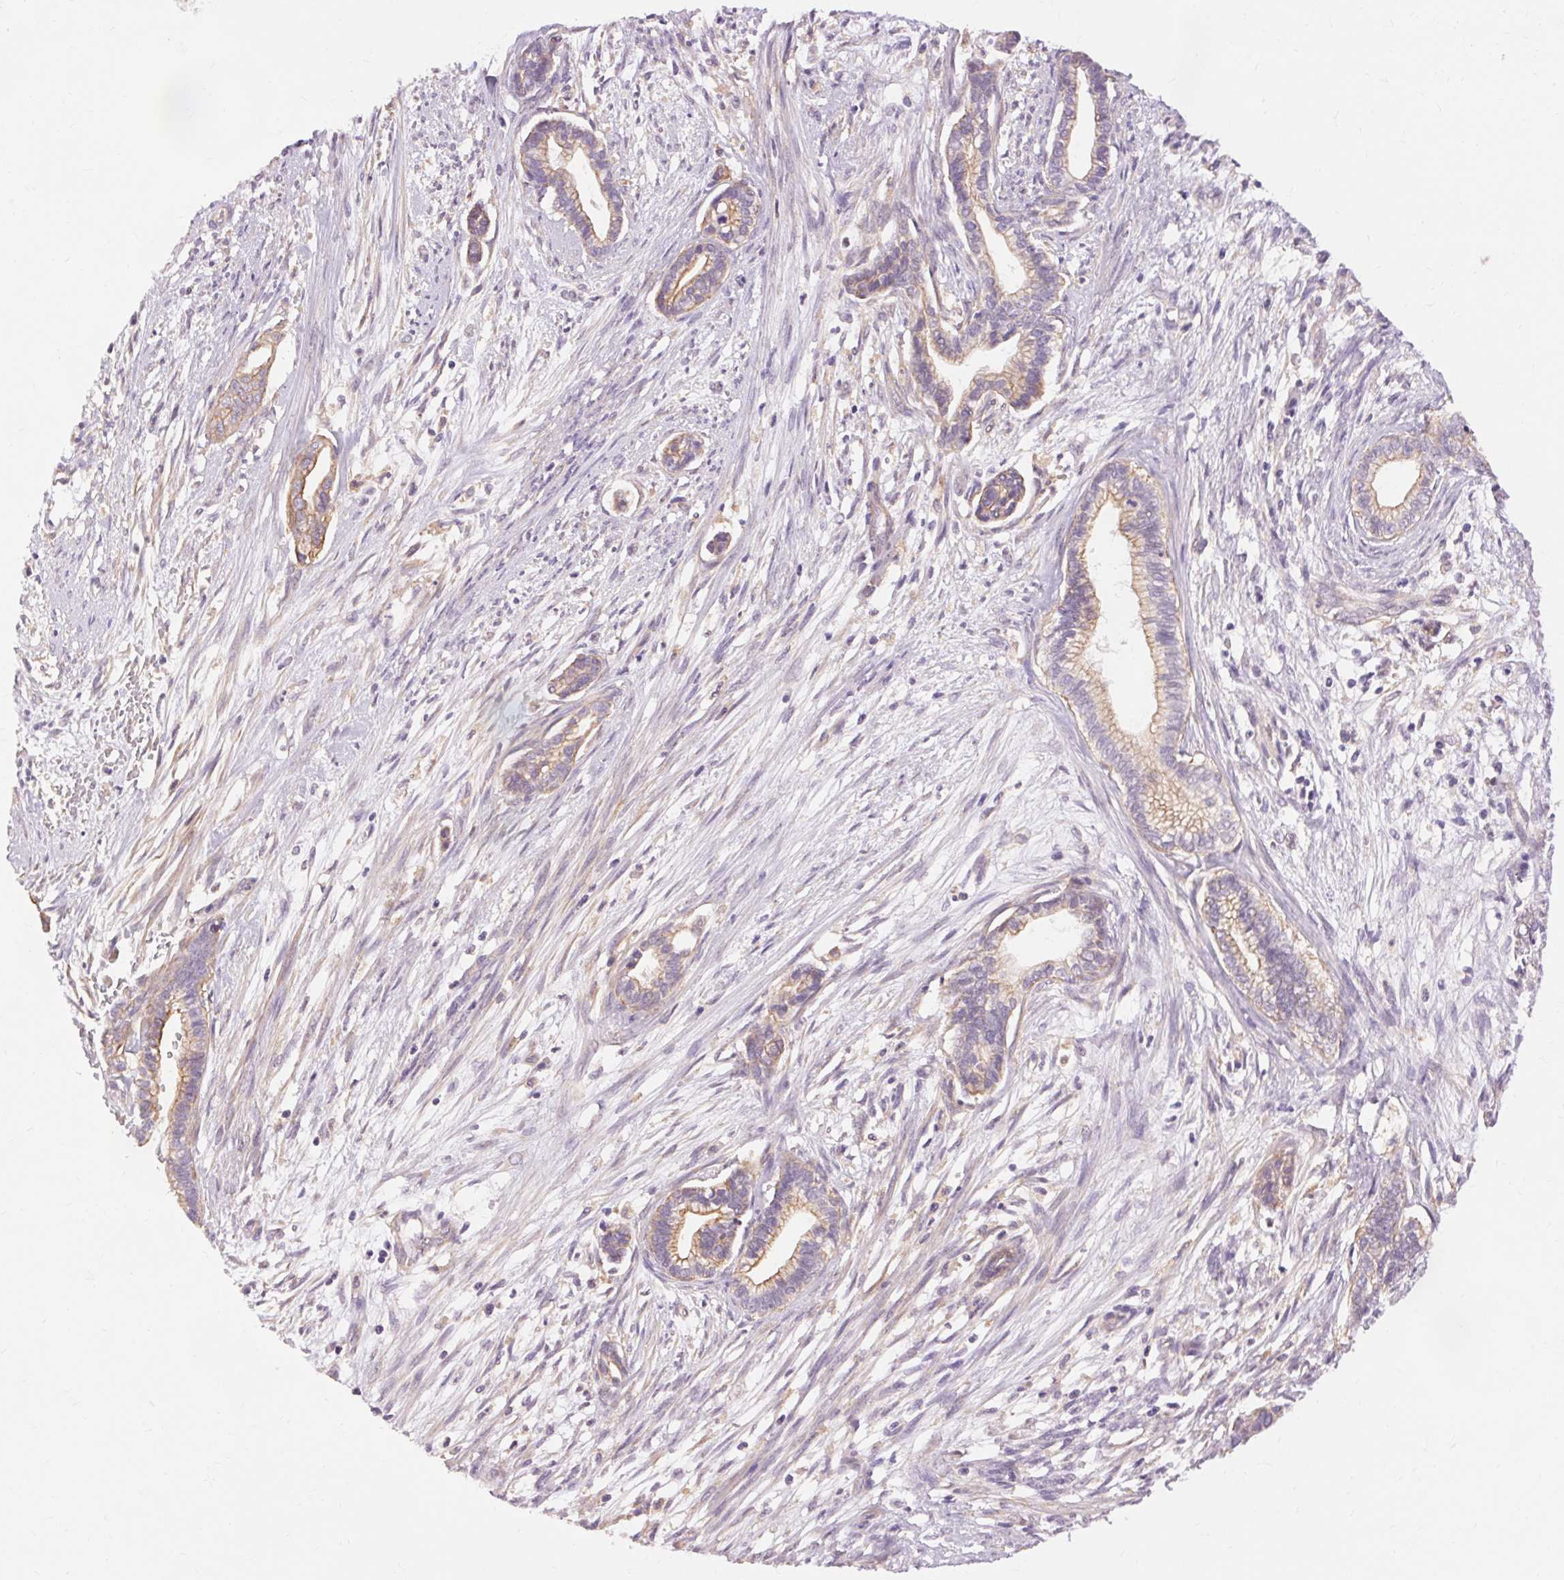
{"staining": {"intensity": "moderate", "quantity": "25%-75%", "location": "cytoplasmic/membranous"}, "tissue": "cervical cancer", "cell_type": "Tumor cells", "image_type": "cancer", "snomed": [{"axis": "morphology", "description": "Adenocarcinoma, NOS"}, {"axis": "topography", "description": "Cervix"}], "caption": "Protein expression analysis of human adenocarcinoma (cervical) reveals moderate cytoplasmic/membranous staining in about 25%-75% of tumor cells. (IHC, brightfield microscopy, high magnification).", "gene": "TM6SF1", "patient": {"sex": "female", "age": 62}}